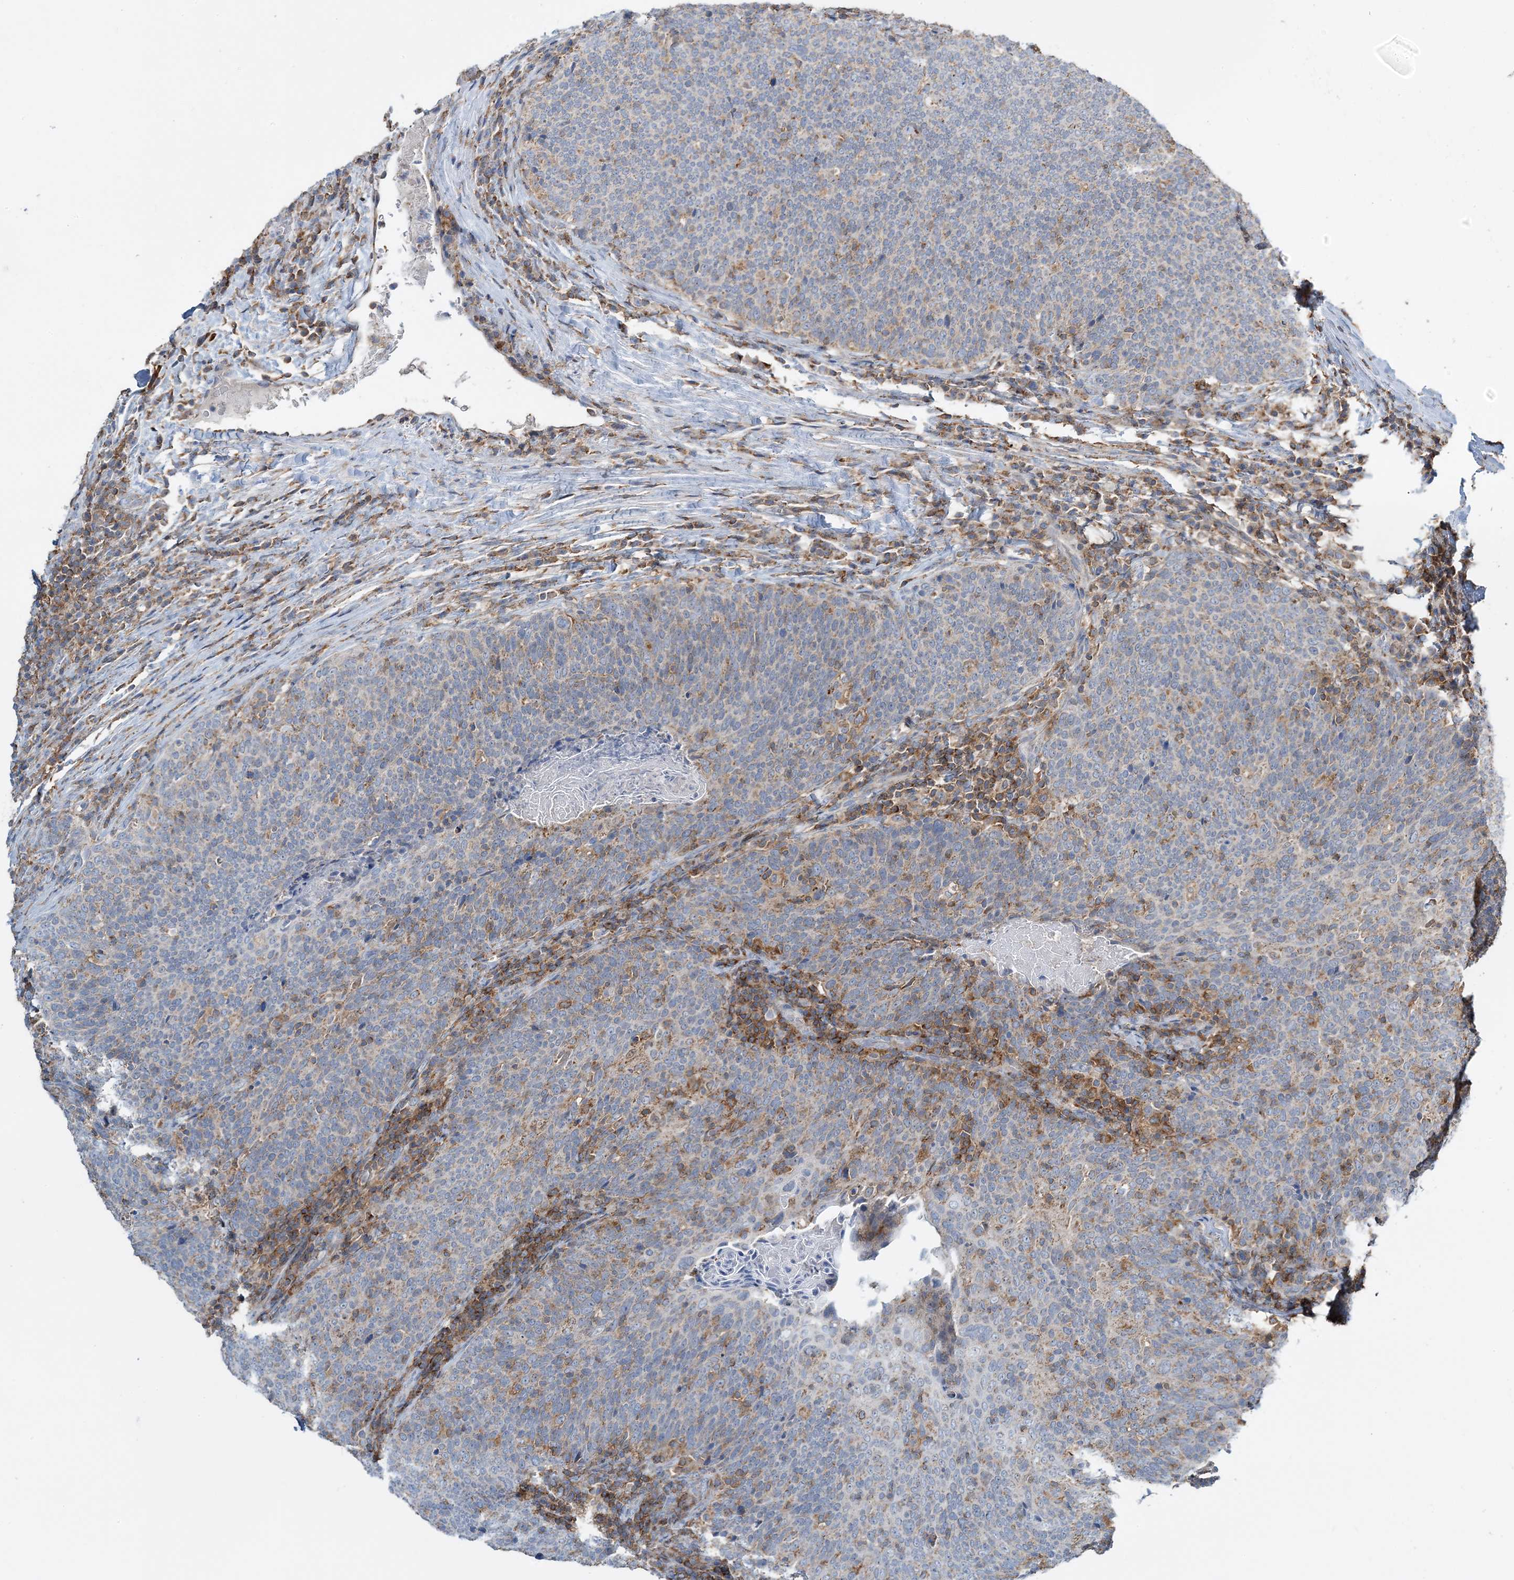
{"staining": {"intensity": "weak", "quantity": "<25%", "location": "cytoplasmic/membranous"}, "tissue": "head and neck cancer", "cell_type": "Tumor cells", "image_type": "cancer", "snomed": [{"axis": "morphology", "description": "Squamous cell carcinoma, NOS"}, {"axis": "morphology", "description": "Squamous cell carcinoma, metastatic, NOS"}, {"axis": "topography", "description": "Lymph node"}, {"axis": "topography", "description": "Head-Neck"}], "caption": "Human head and neck squamous cell carcinoma stained for a protein using immunohistochemistry (IHC) reveals no expression in tumor cells.", "gene": "TMLHE", "patient": {"sex": "male", "age": 62}}